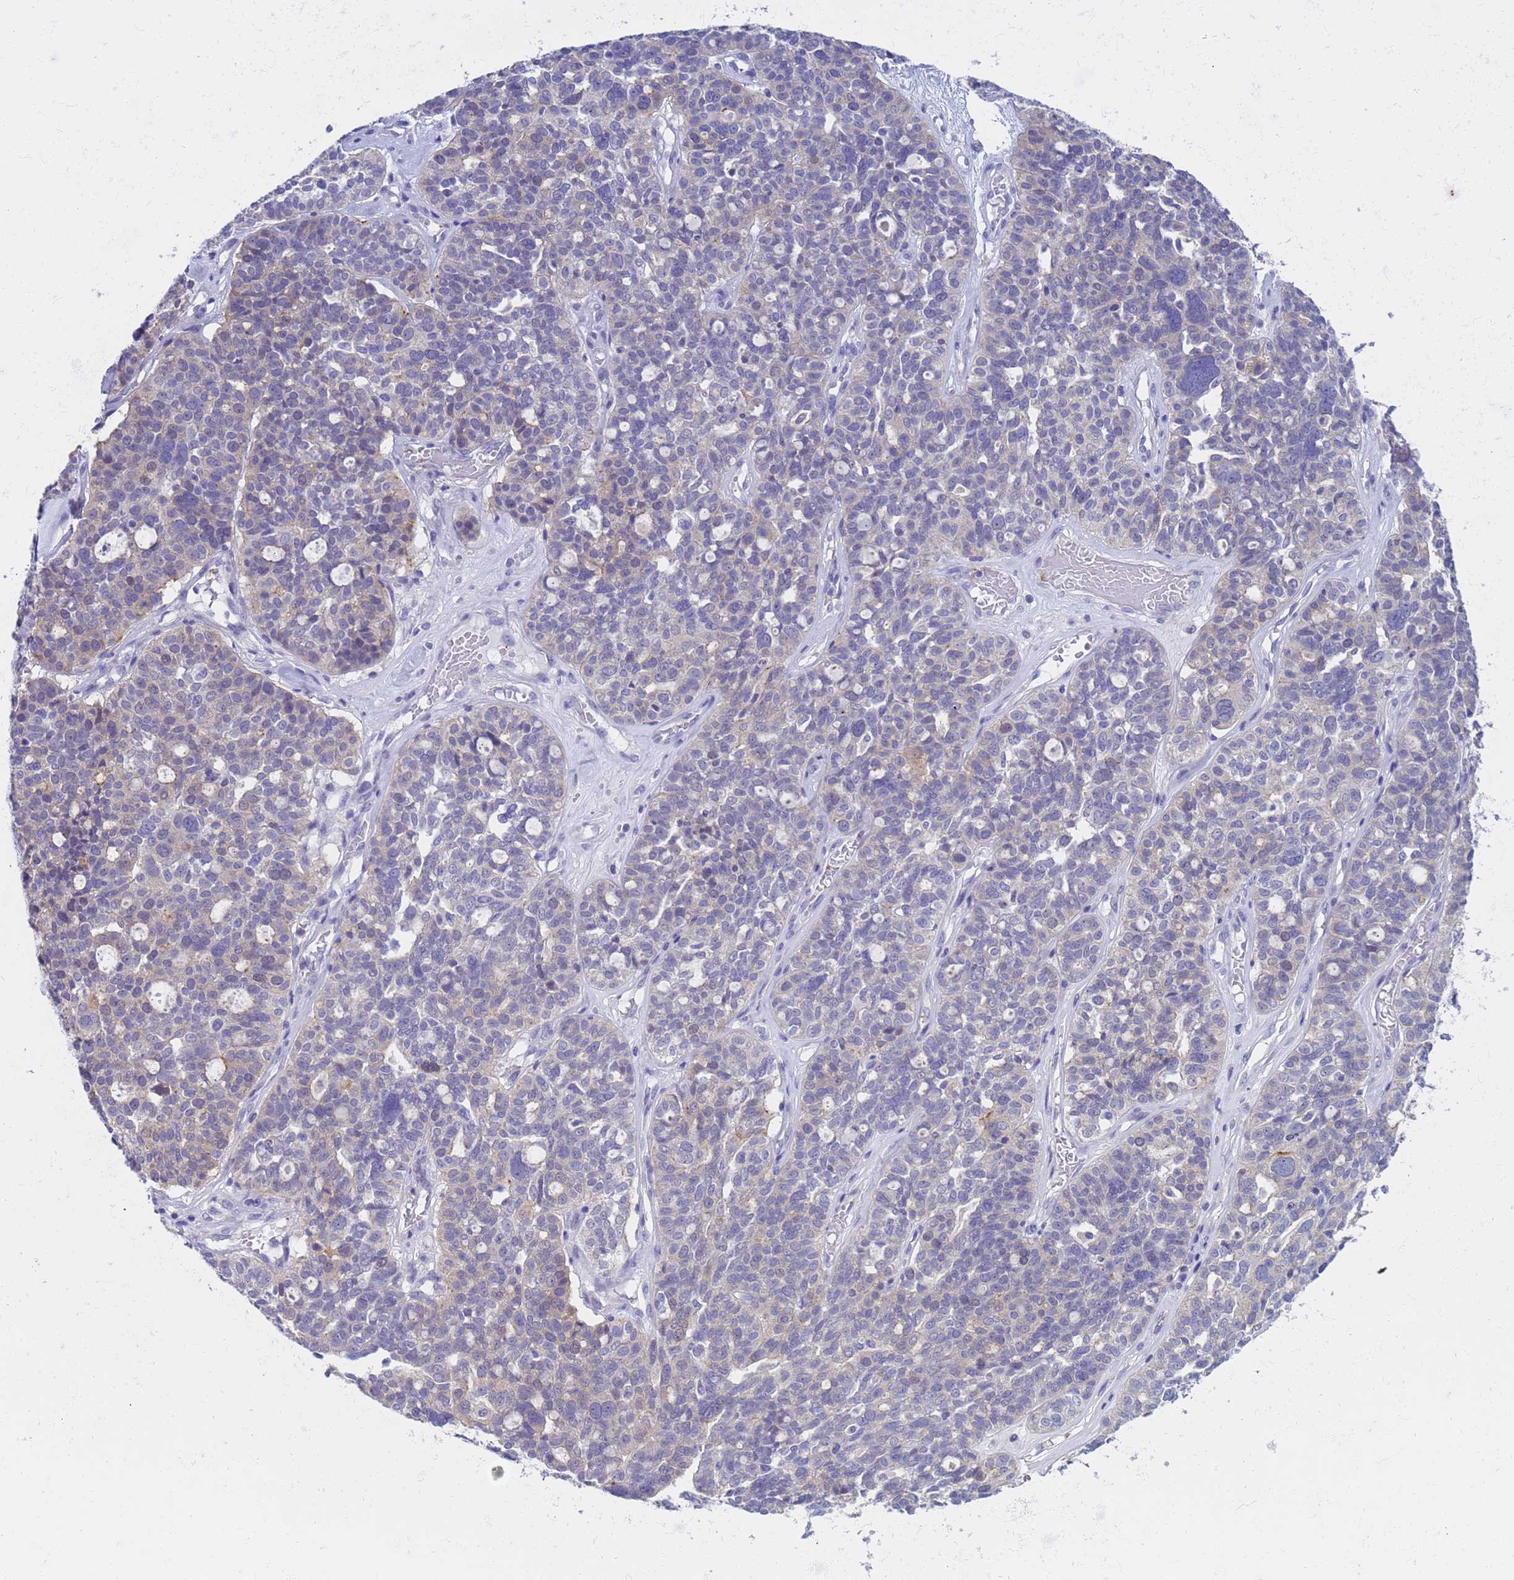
{"staining": {"intensity": "negative", "quantity": "none", "location": "none"}, "tissue": "ovarian cancer", "cell_type": "Tumor cells", "image_type": "cancer", "snomed": [{"axis": "morphology", "description": "Cystadenocarcinoma, serous, NOS"}, {"axis": "topography", "description": "Ovary"}], "caption": "High power microscopy photomicrograph of an immunohistochemistry (IHC) micrograph of ovarian cancer (serous cystadenocarcinoma), revealing no significant positivity in tumor cells.", "gene": "CAPN7", "patient": {"sex": "female", "age": 59}}